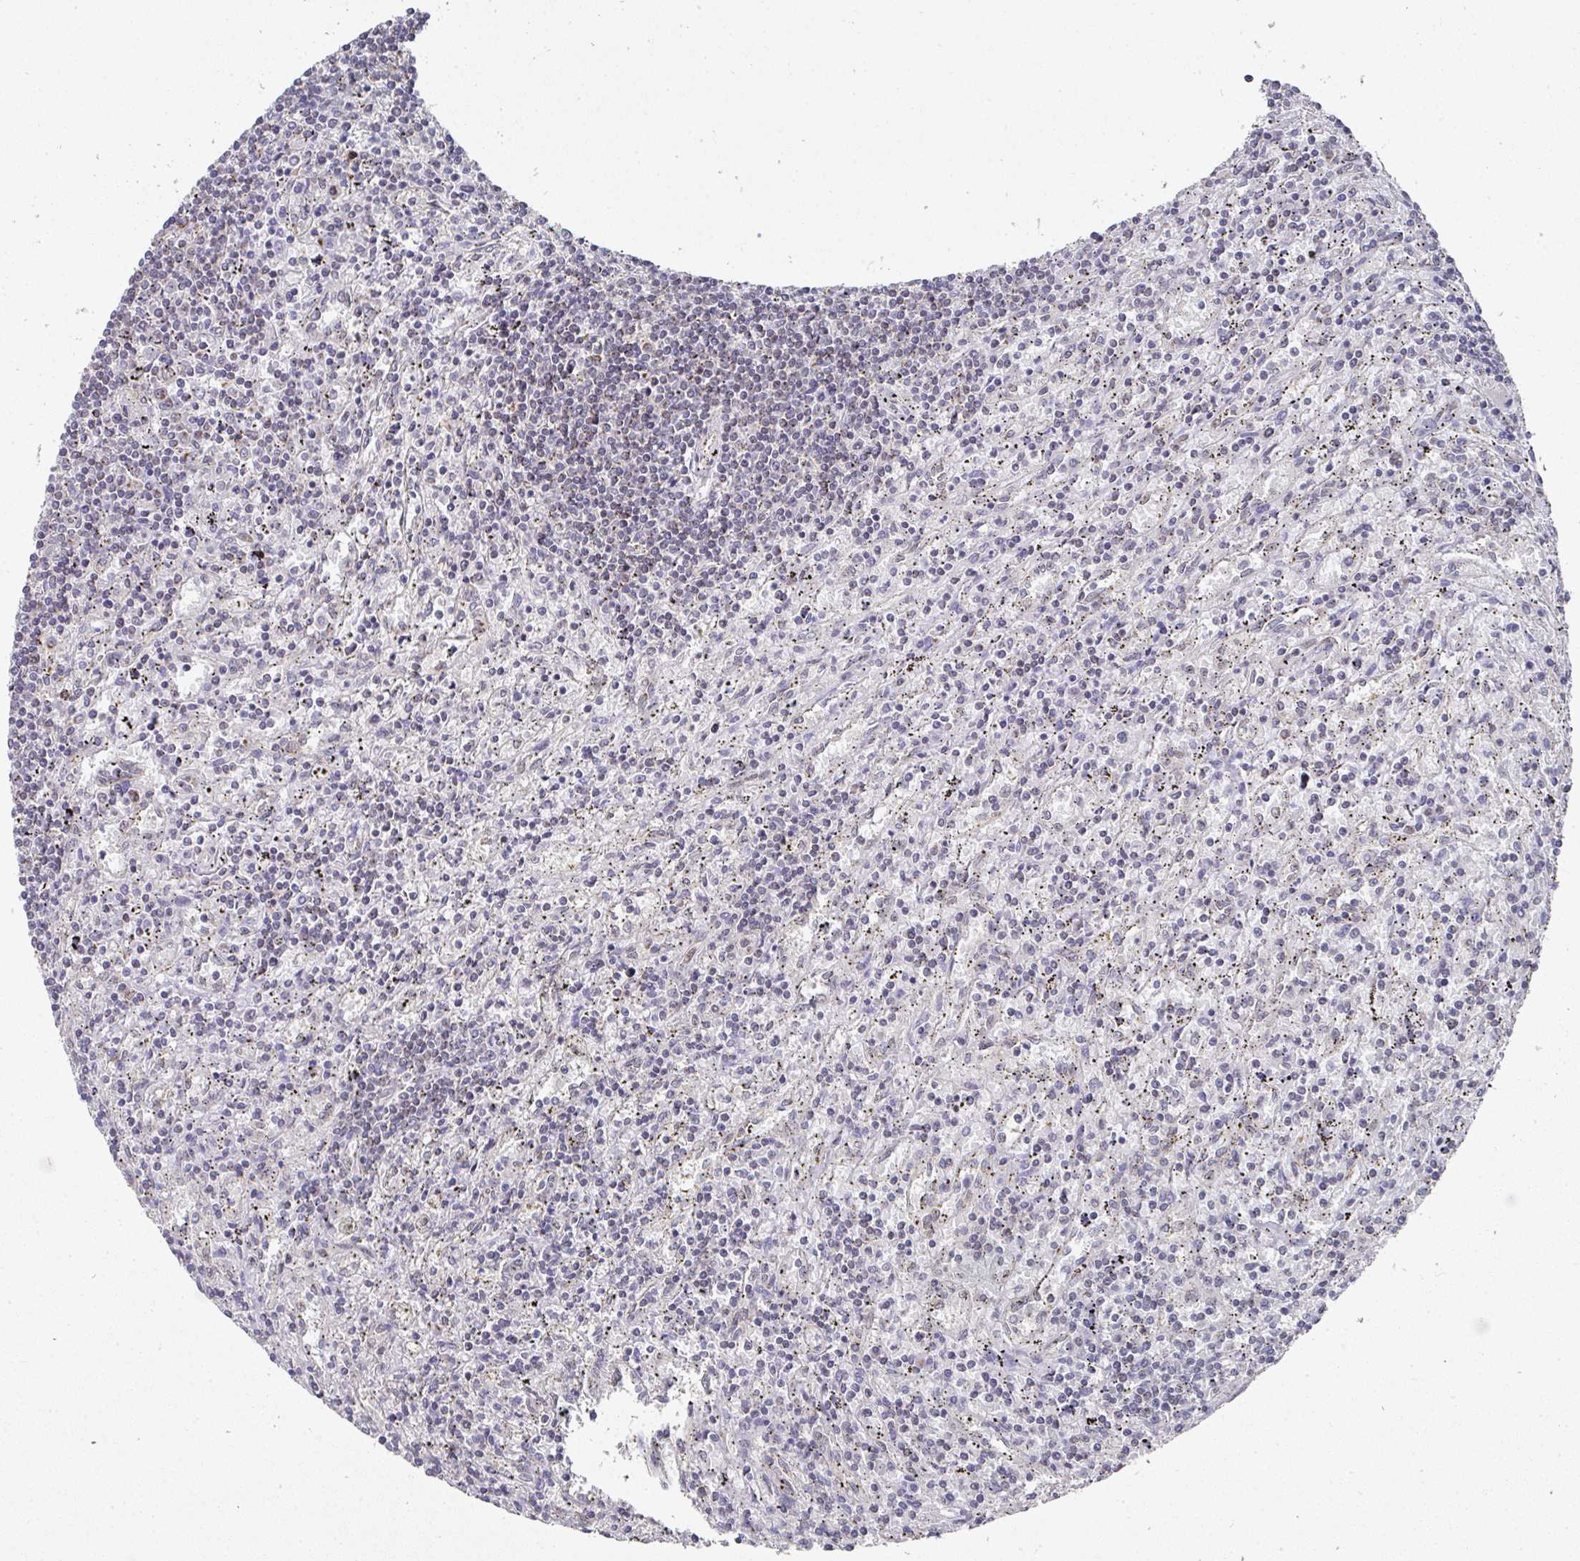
{"staining": {"intensity": "negative", "quantity": "none", "location": "none"}, "tissue": "lymphoma", "cell_type": "Tumor cells", "image_type": "cancer", "snomed": [{"axis": "morphology", "description": "Malignant lymphoma, non-Hodgkin's type, Low grade"}, {"axis": "topography", "description": "Spleen"}], "caption": "Tumor cells show no significant staining in lymphoma. Nuclei are stained in blue.", "gene": "C18orf25", "patient": {"sex": "male", "age": 76}}